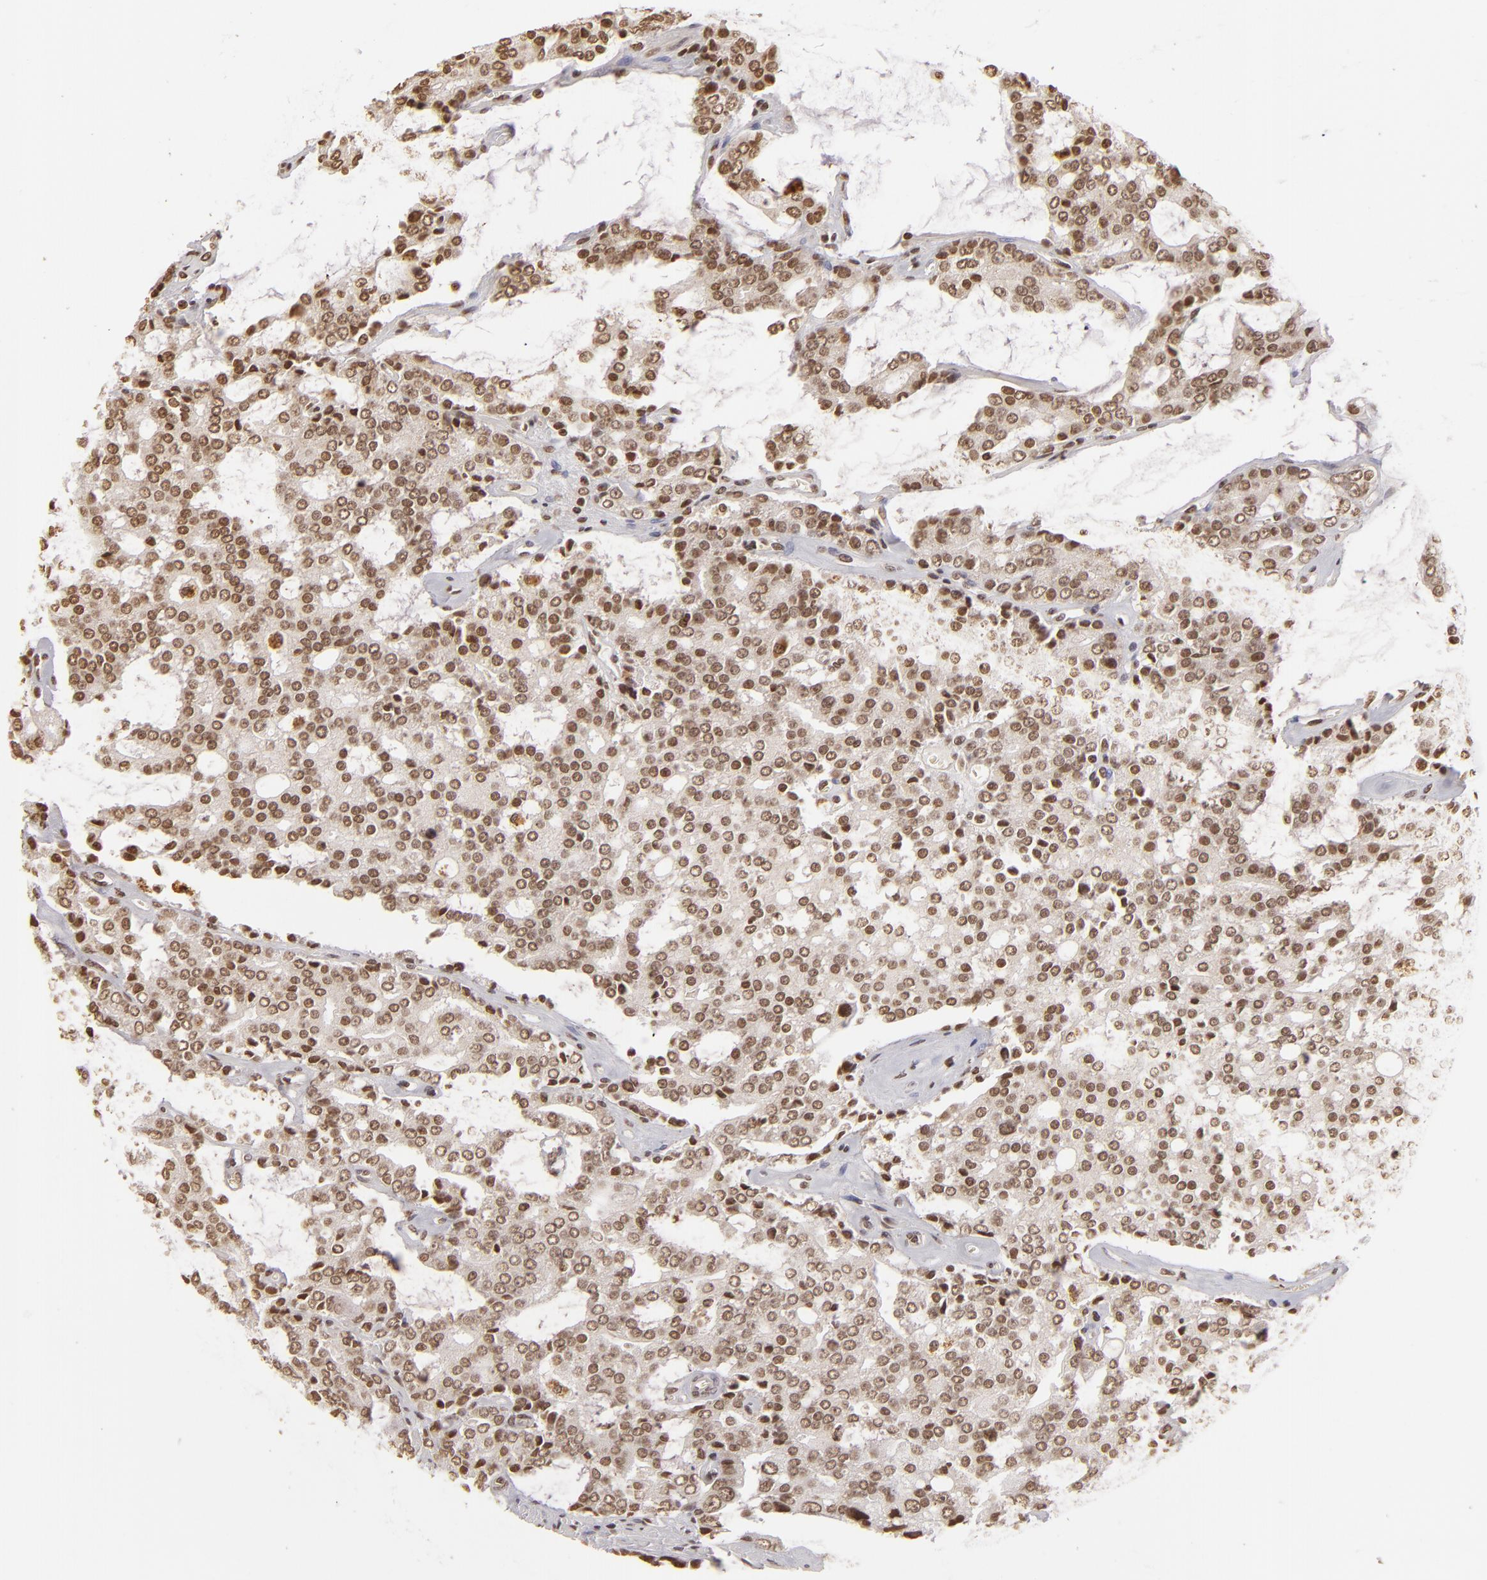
{"staining": {"intensity": "strong", "quantity": ">75%", "location": "nuclear"}, "tissue": "prostate cancer", "cell_type": "Tumor cells", "image_type": "cancer", "snomed": [{"axis": "morphology", "description": "Adenocarcinoma, High grade"}, {"axis": "topography", "description": "Prostate"}], "caption": "DAB (3,3'-diaminobenzidine) immunohistochemical staining of human adenocarcinoma (high-grade) (prostate) shows strong nuclear protein positivity in about >75% of tumor cells.", "gene": "CUL3", "patient": {"sex": "male", "age": 67}}